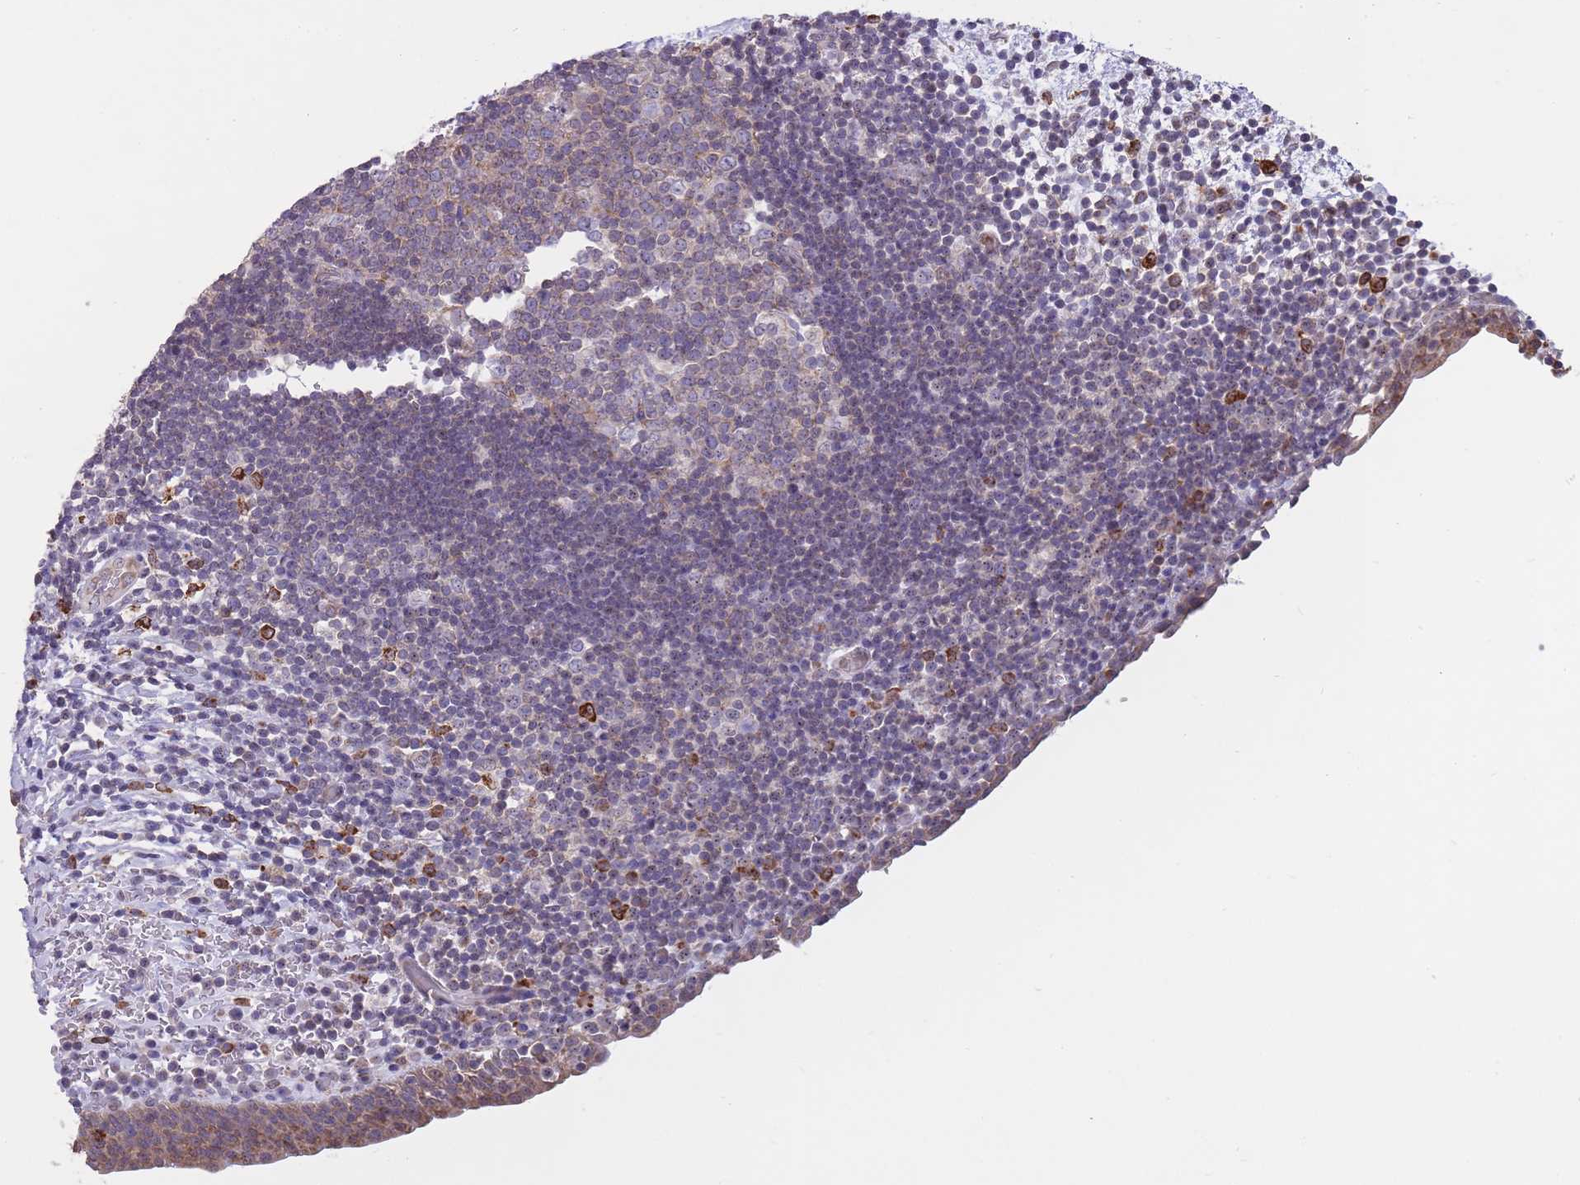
{"staining": {"intensity": "moderate", "quantity": ">75%", "location": "cytoplasmic/membranous"}, "tissue": "urinary bladder", "cell_type": "Urothelial cells", "image_type": "normal", "snomed": [{"axis": "morphology", "description": "Normal tissue, NOS"}, {"axis": "topography", "description": "Urinary bladder"}], "caption": "Immunohistochemical staining of normal human urinary bladder shows medium levels of moderate cytoplasmic/membranous expression in about >75% of urothelial cells.", "gene": "ZNF662", "patient": {"sex": "male", "age": 83}}